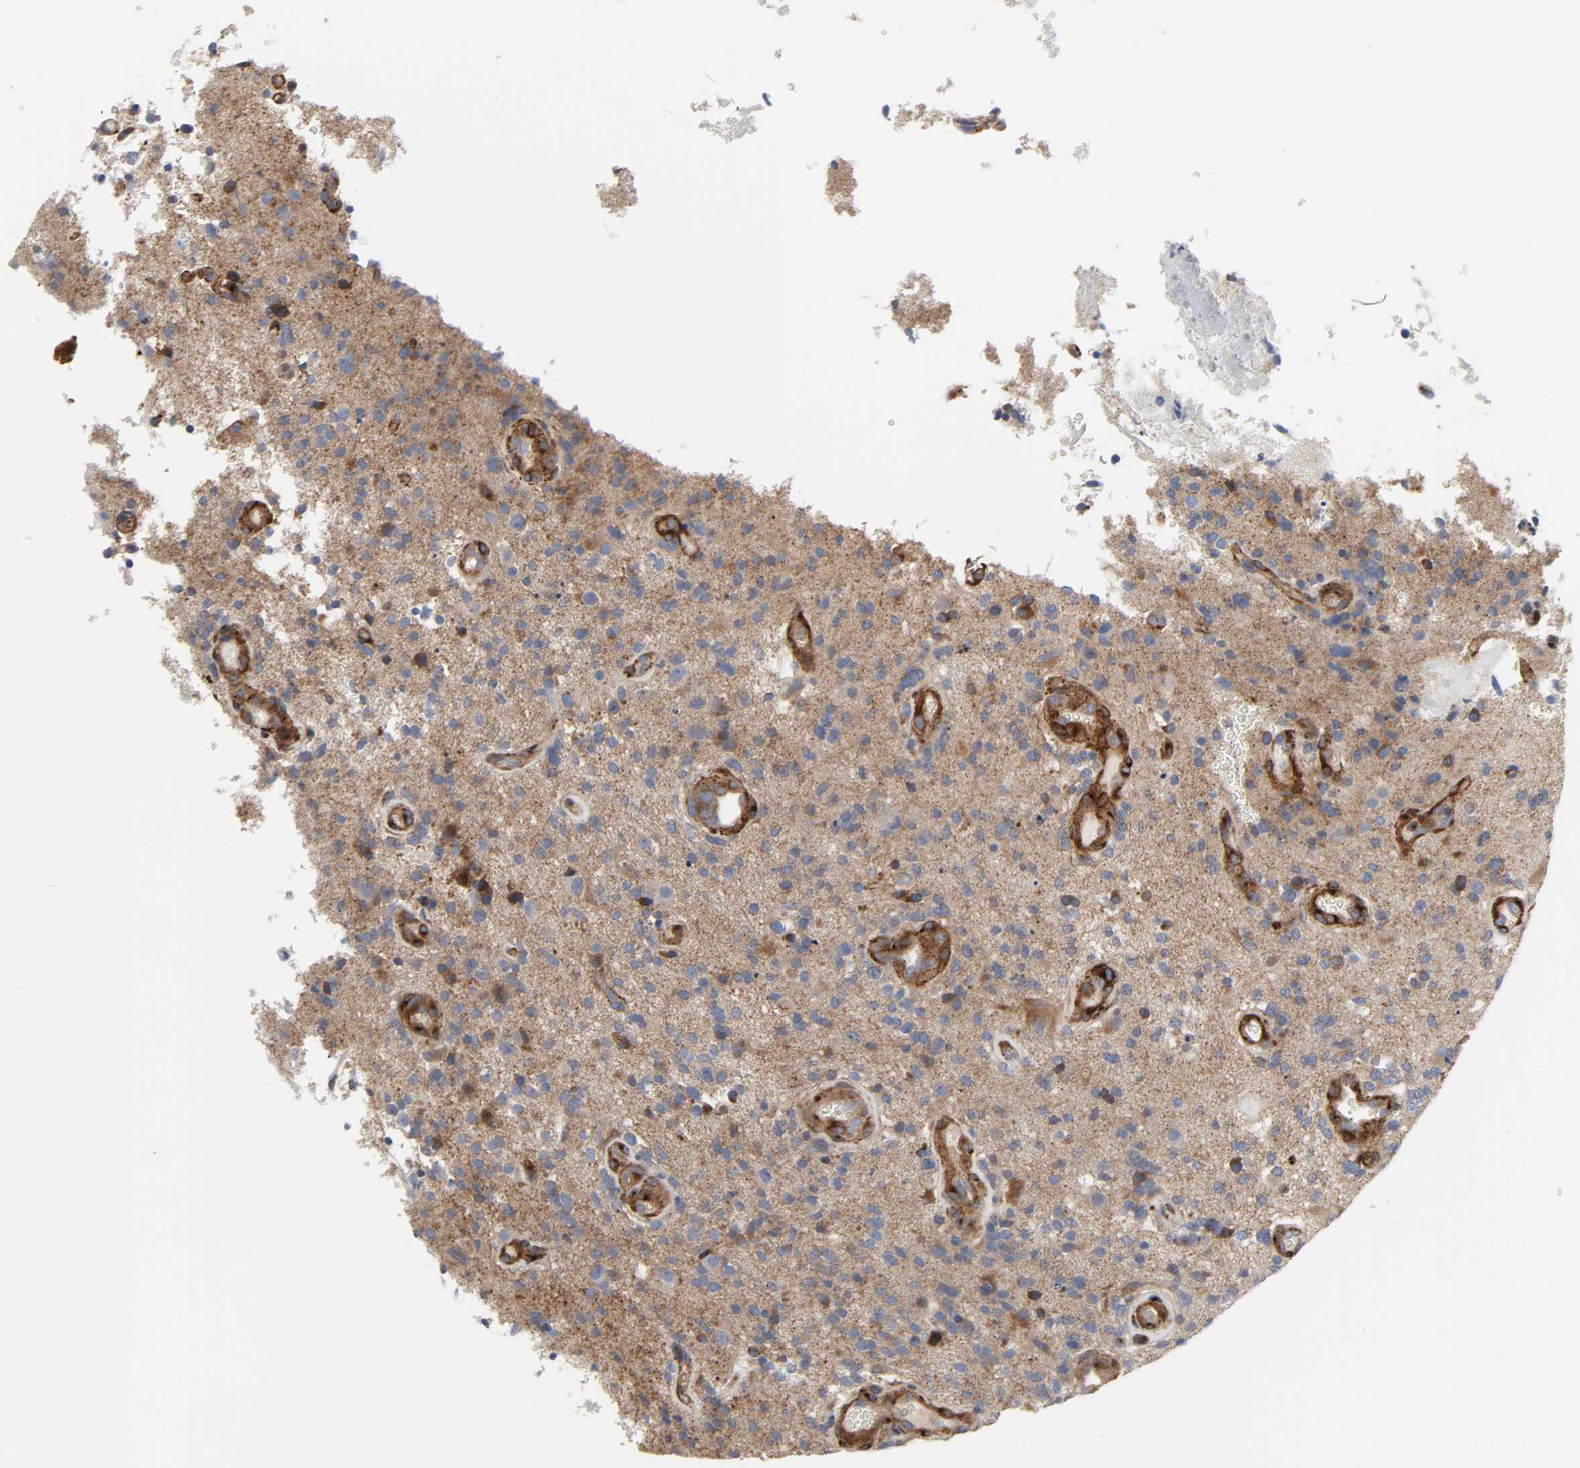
{"staining": {"intensity": "moderate", "quantity": "<25%", "location": "cytoplasmic/membranous"}, "tissue": "glioma", "cell_type": "Tumor cells", "image_type": "cancer", "snomed": [{"axis": "morphology", "description": "Normal tissue, NOS"}, {"axis": "morphology", "description": "Glioma, malignant, High grade"}, {"axis": "topography", "description": "Cerebral cortex"}], "caption": "Approximately <25% of tumor cells in malignant glioma (high-grade) show moderate cytoplasmic/membranous protein staining as visualized by brown immunohistochemical staining.", "gene": "ARHGAP1", "patient": {"sex": "male", "age": 75}}